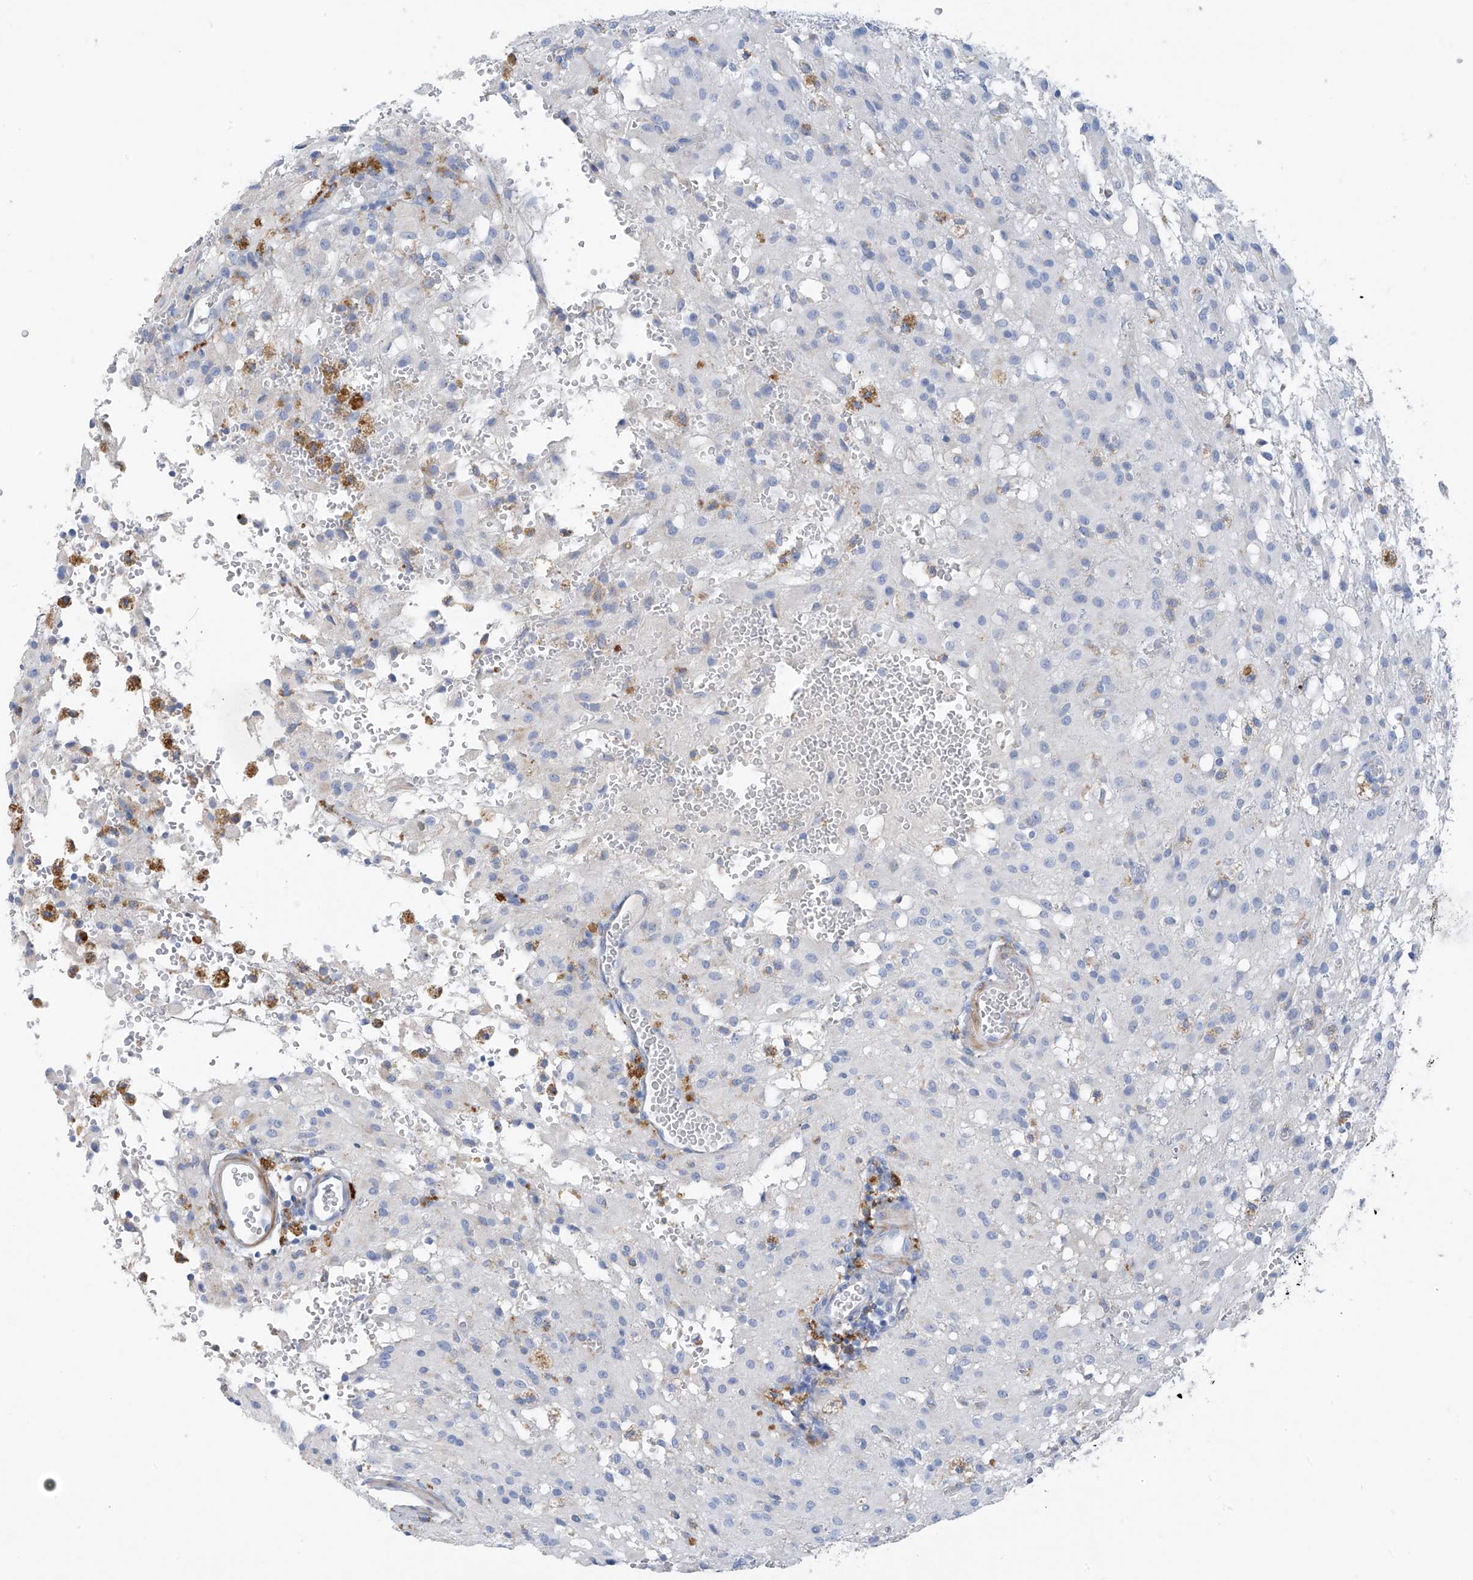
{"staining": {"intensity": "negative", "quantity": "none", "location": "none"}, "tissue": "glioma", "cell_type": "Tumor cells", "image_type": "cancer", "snomed": [{"axis": "morphology", "description": "Glioma, malignant, High grade"}, {"axis": "topography", "description": "Brain"}], "caption": "High power microscopy photomicrograph of an IHC image of glioma, revealing no significant expression in tumor cells. (Immunohistochemistry (ihc), brightfield microscopy, high magnification).", "gene": "GLMP", "patient": {"sex": "female", "age": 59}}